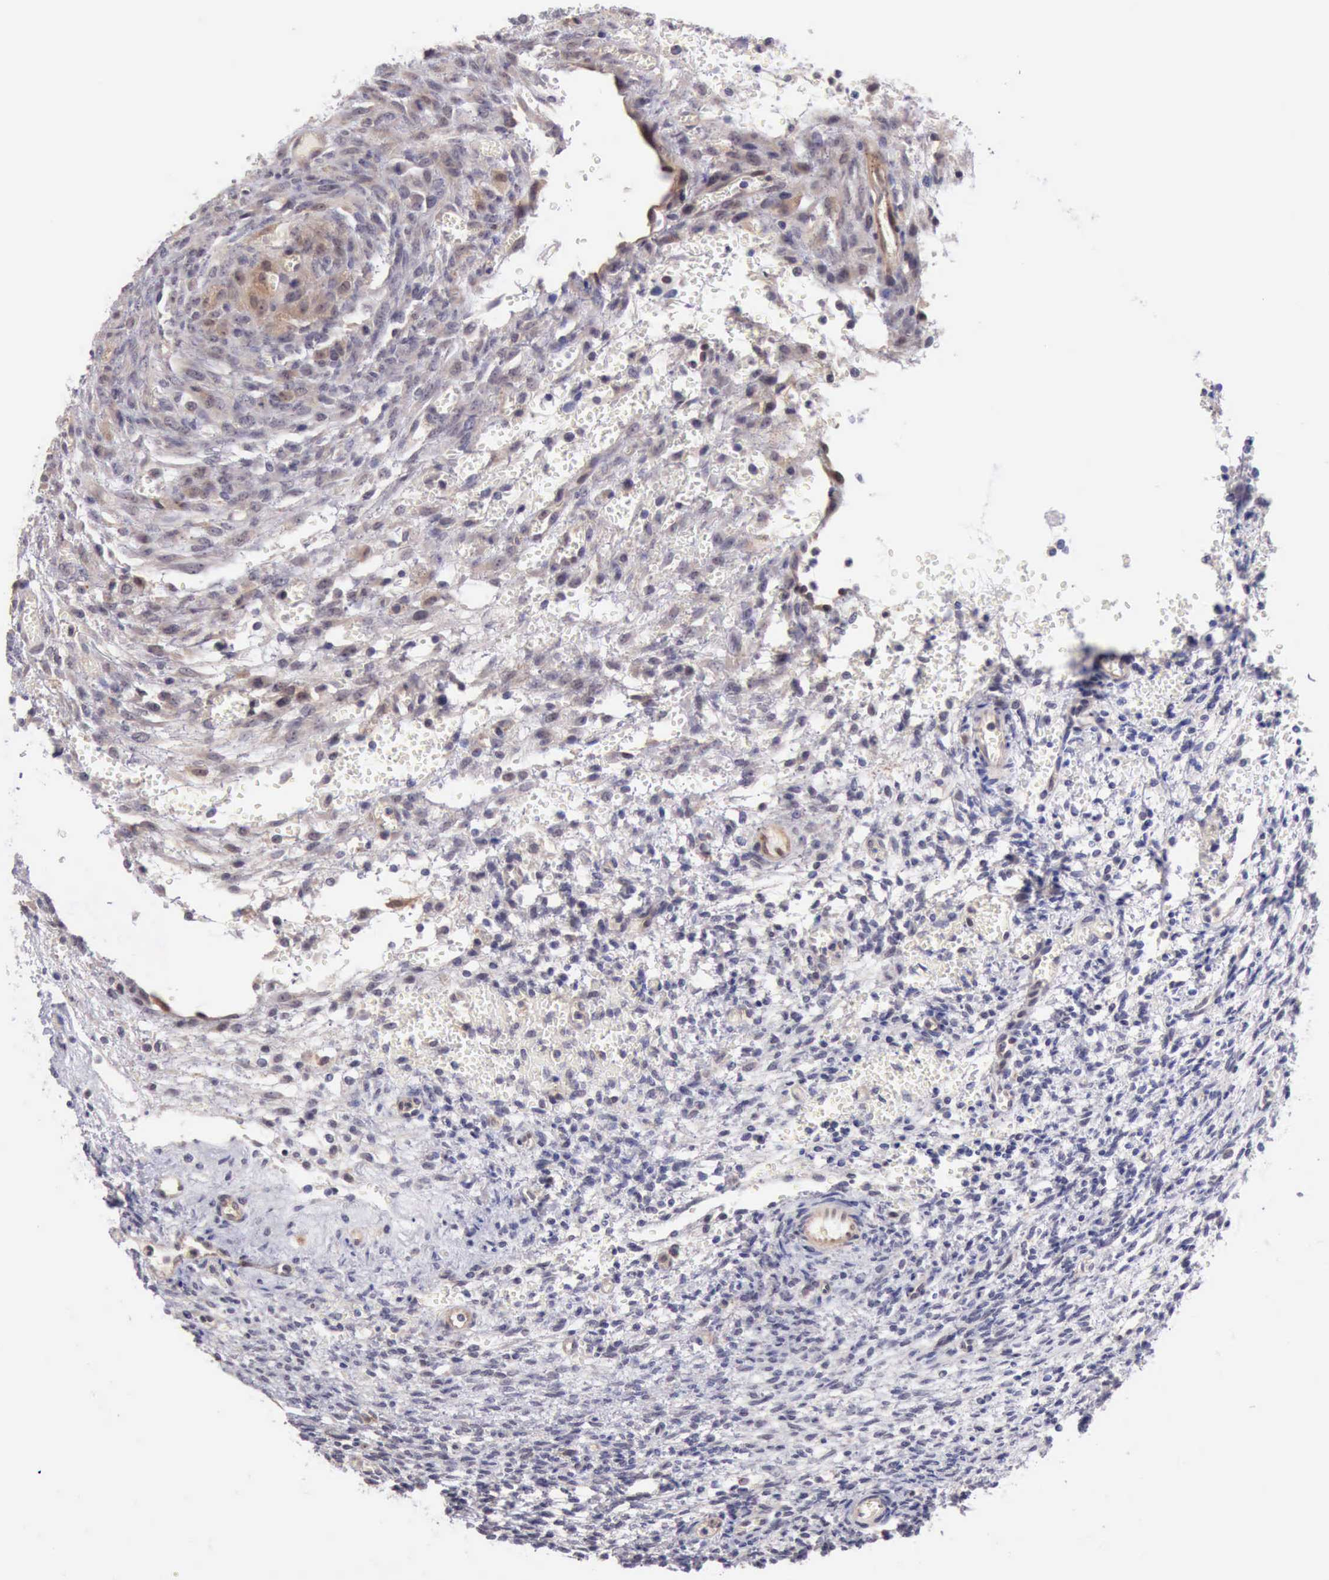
{"staining": {"intensity": "weak", "quantity": ">75%", "location": "cytoplasmic/membranous"}, "tissue": "ovary", "cell_type": "Follicle cells", "image_type": "normal", "snomed": [{"axis": "morphology", "description": "Normal tissue, NOS"}, {"axis": "topography", "description": "Ovary"}], "caption": "A photomicrograph of ovary stained for a protein demonstrates weak cytoplasmic/membranous brown staining in follicle cells. (IHC, brightfield microscopy, high magnification).", "gene": "DNAJB7", "patient": {"sex": "female", "age": 39}}